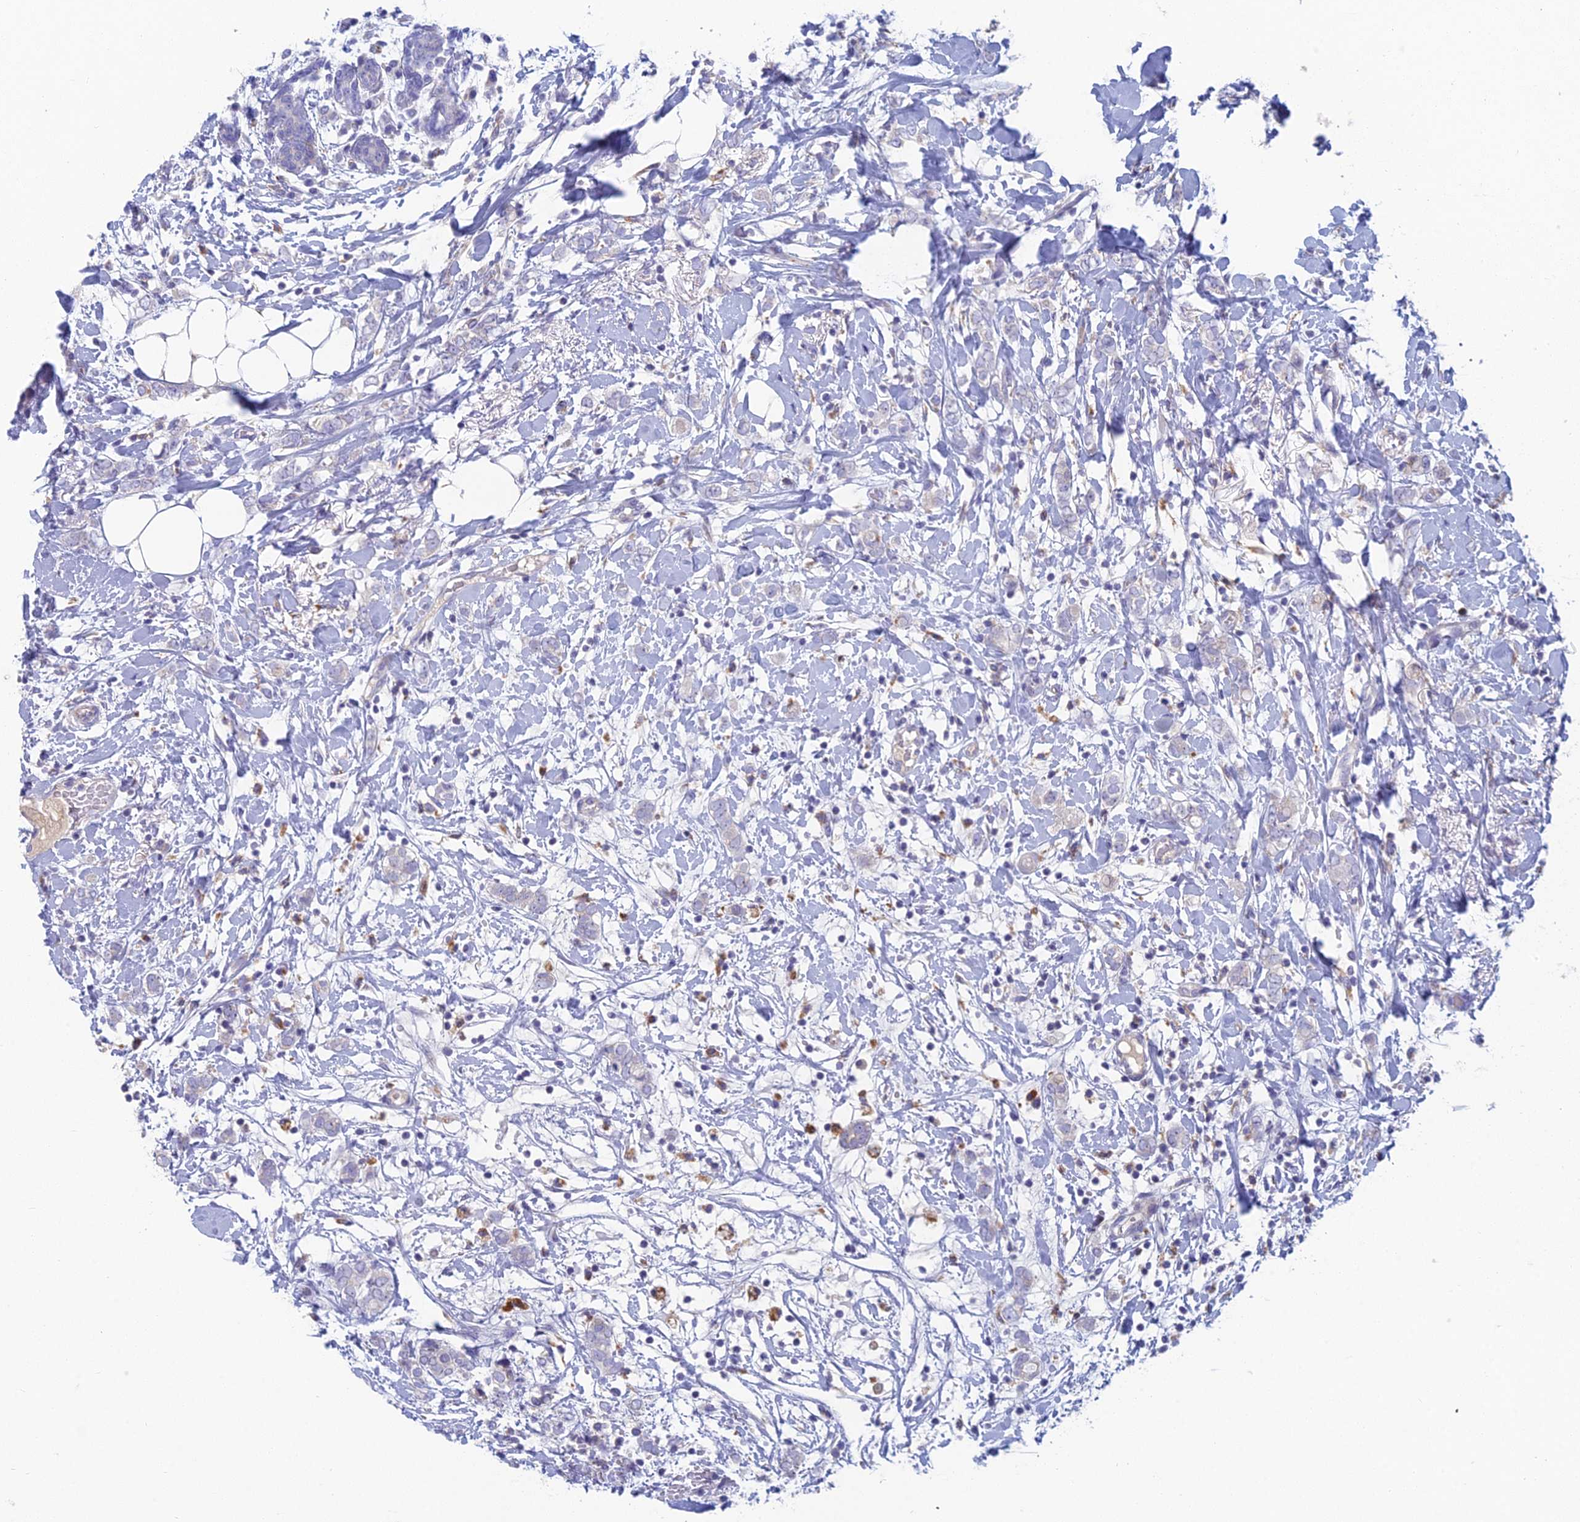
{"staining": {"intensity": "negative", "quantity": "none", "location": "none"}, "tissue": "breast cancer", "cell_type": "Tumor cells", "image_type": "cancer", "snomed": [{"axis": "morphology", "description": "Normal tissue, NOS"}, {"axis": "morphology", "description": "Lobular carcinoma"}, {"axis": "topography", "description": "Breast"}], "caption": "High magnification brightfield microscopy of lobular carcinoma (breast) stained with DAB (brown) and counterstained with hematoxylin (blue): tumor cells show no significant staining.", "gene": "FERD3L", "patient": {"sex": "female", "age": 47}}